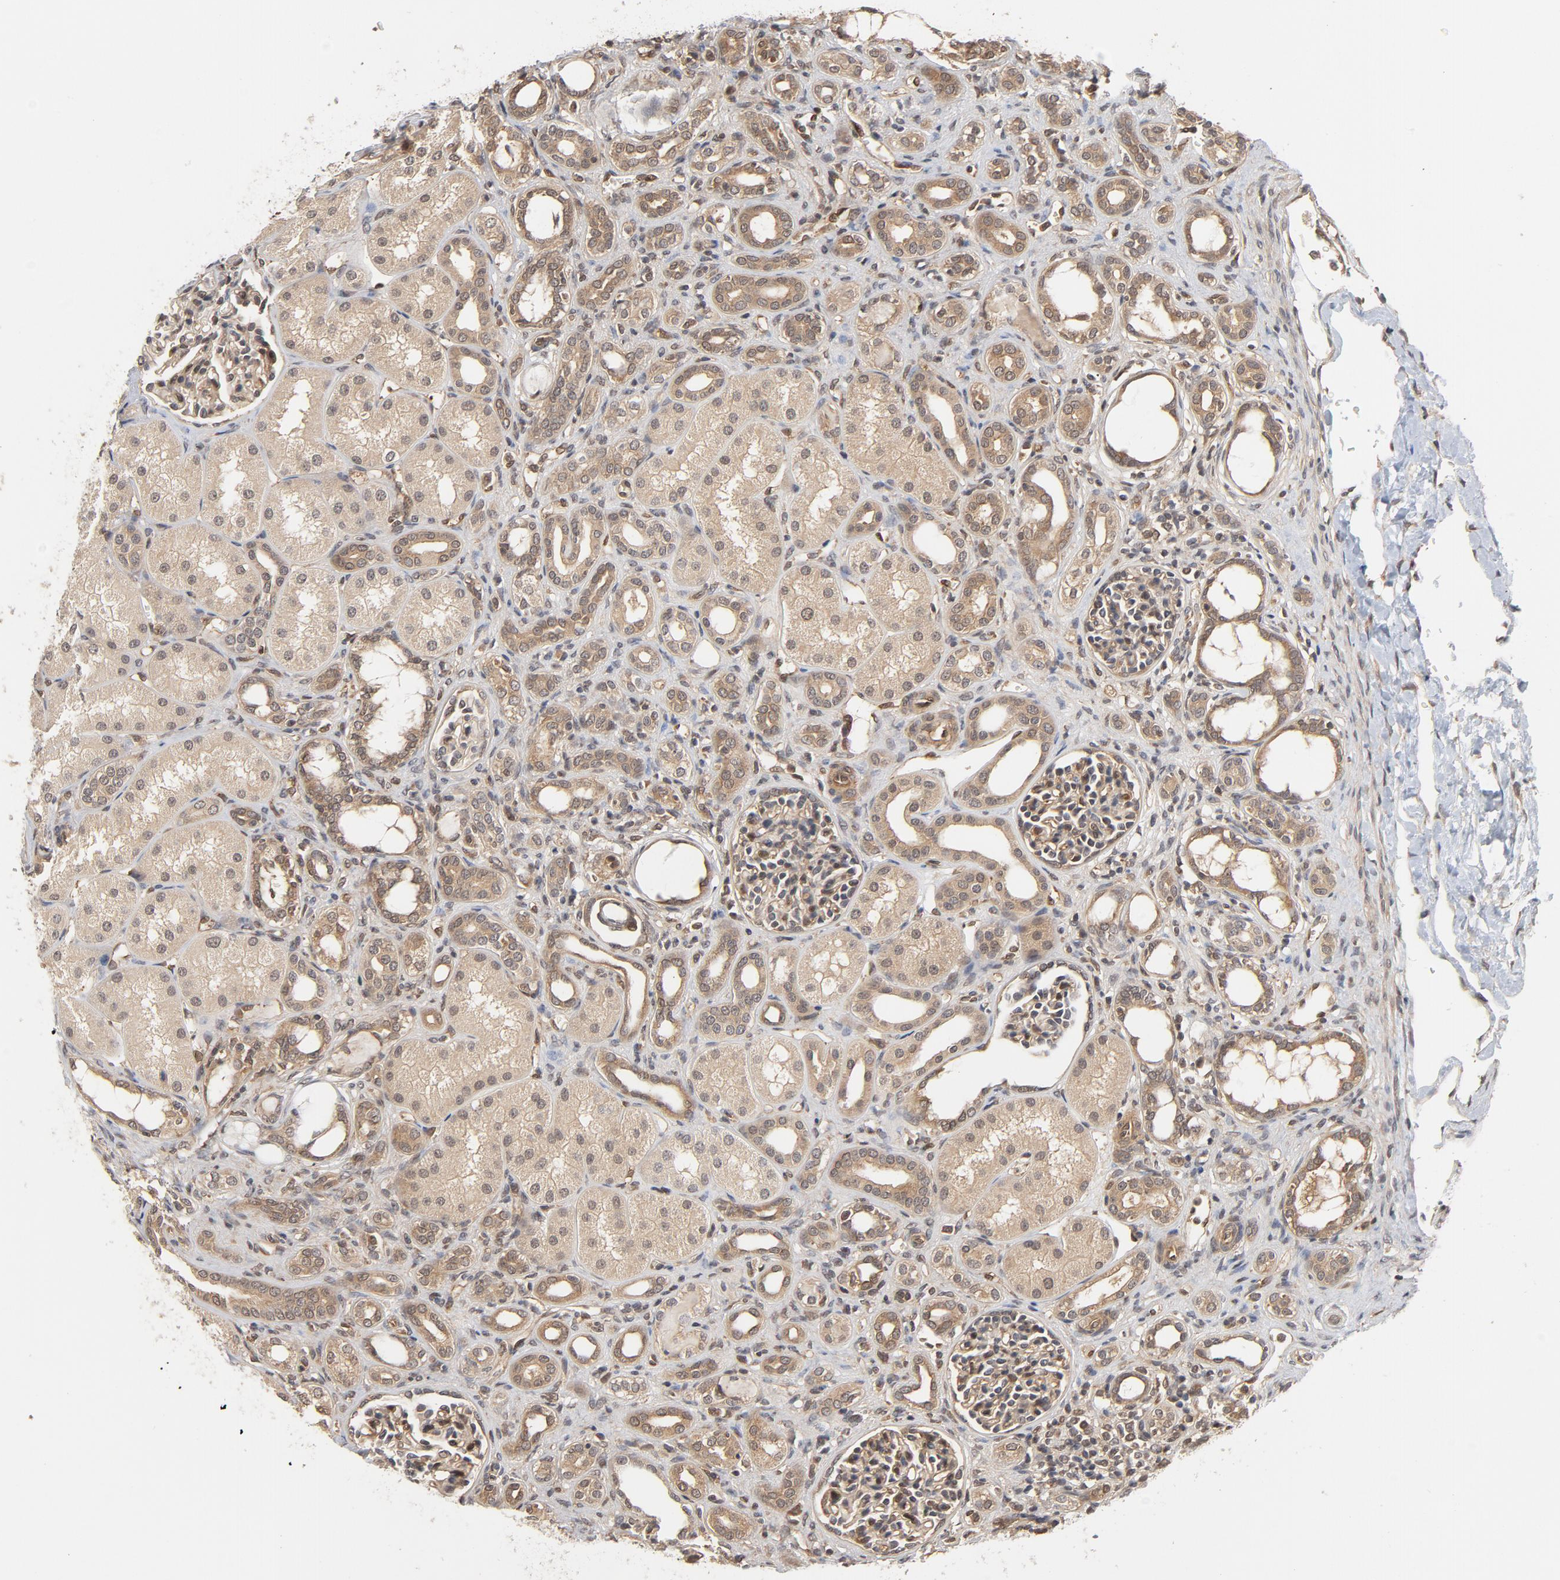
{"staining": {"intensity": "moderate", "quantity": ">75%", "location": "cytoplasmic/membranous,nuclear"}, "tissue": "kidney", "cell_type": "Cells in glomeruli", "image_type": "normal", "snomed": [{"axis": "morphology", "description": "Normal tissue, NOS"}, {"axis": "topography", "description": "Kidney"}], "caption": "The image reveals immunohistochemical staining of normal kidney. There is moderate cytoplasmic/membranous,nuclear expression is present in about >75% of cells in glomeruli. The staining is performed using DAB (3,3'-diaminobenzidine) brown chromogen to label protein expression. The nuclei are counter-stained blue using hematoxylin.", "gene": "CDC37", "patient": {"sex": "male", "age": 7}}